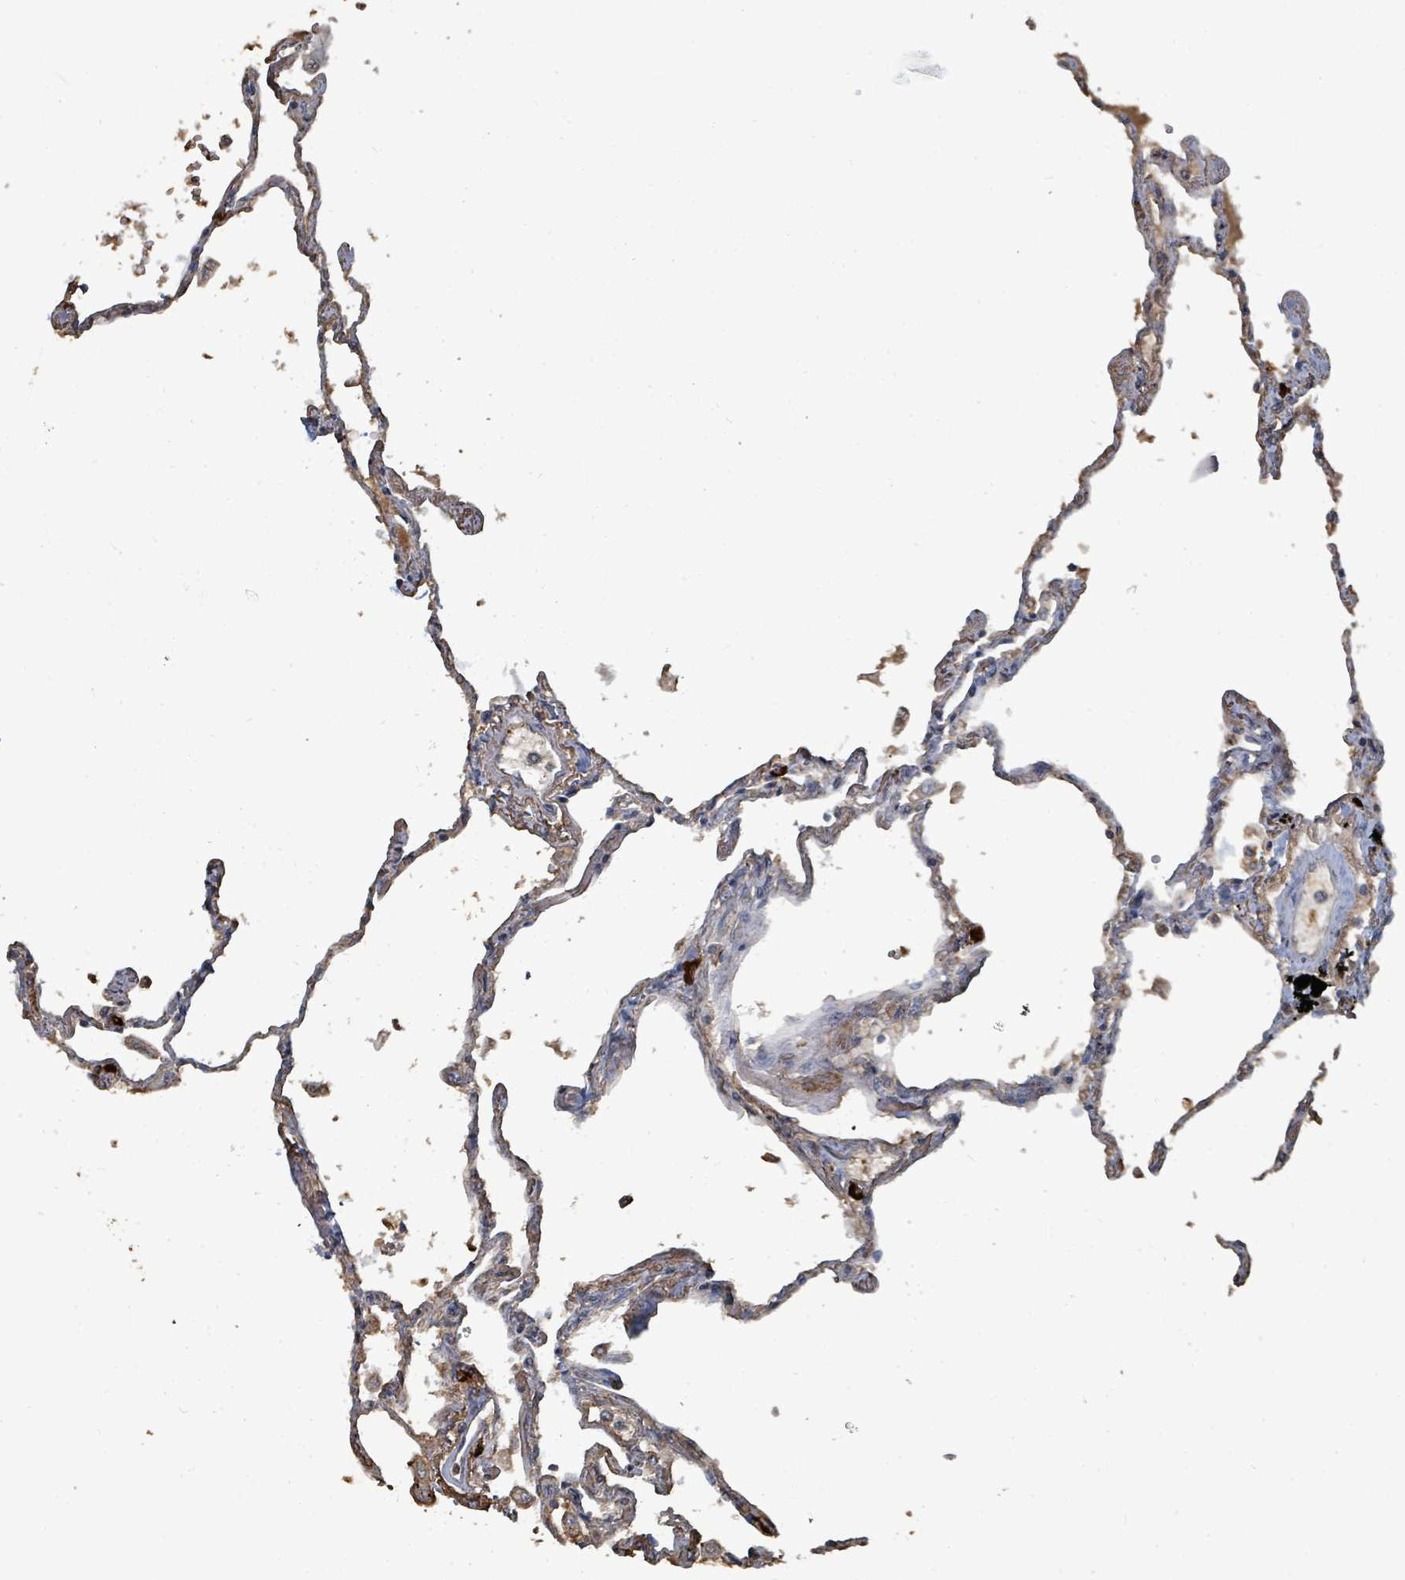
{"staining": {"intensity": "strong", "quantity": "<25%", "location": "cytoplasmic/membranous"}, "tissue": "lung", "cell_type": "Alveolar cells", "image_type": "normal", "snomed": [{"axis": "morphology", "description": "Normal tissue, NOS"}, {"axis": "topography", "description": "Lung"}], "caption": "Protein staining demonstrates strong cytoplasmic/membranous staining in approximately <25% of alveolar cells in unremarkable lung.", "gene": "C6orf52", "patient": {"sex": "female", "age": 67}}